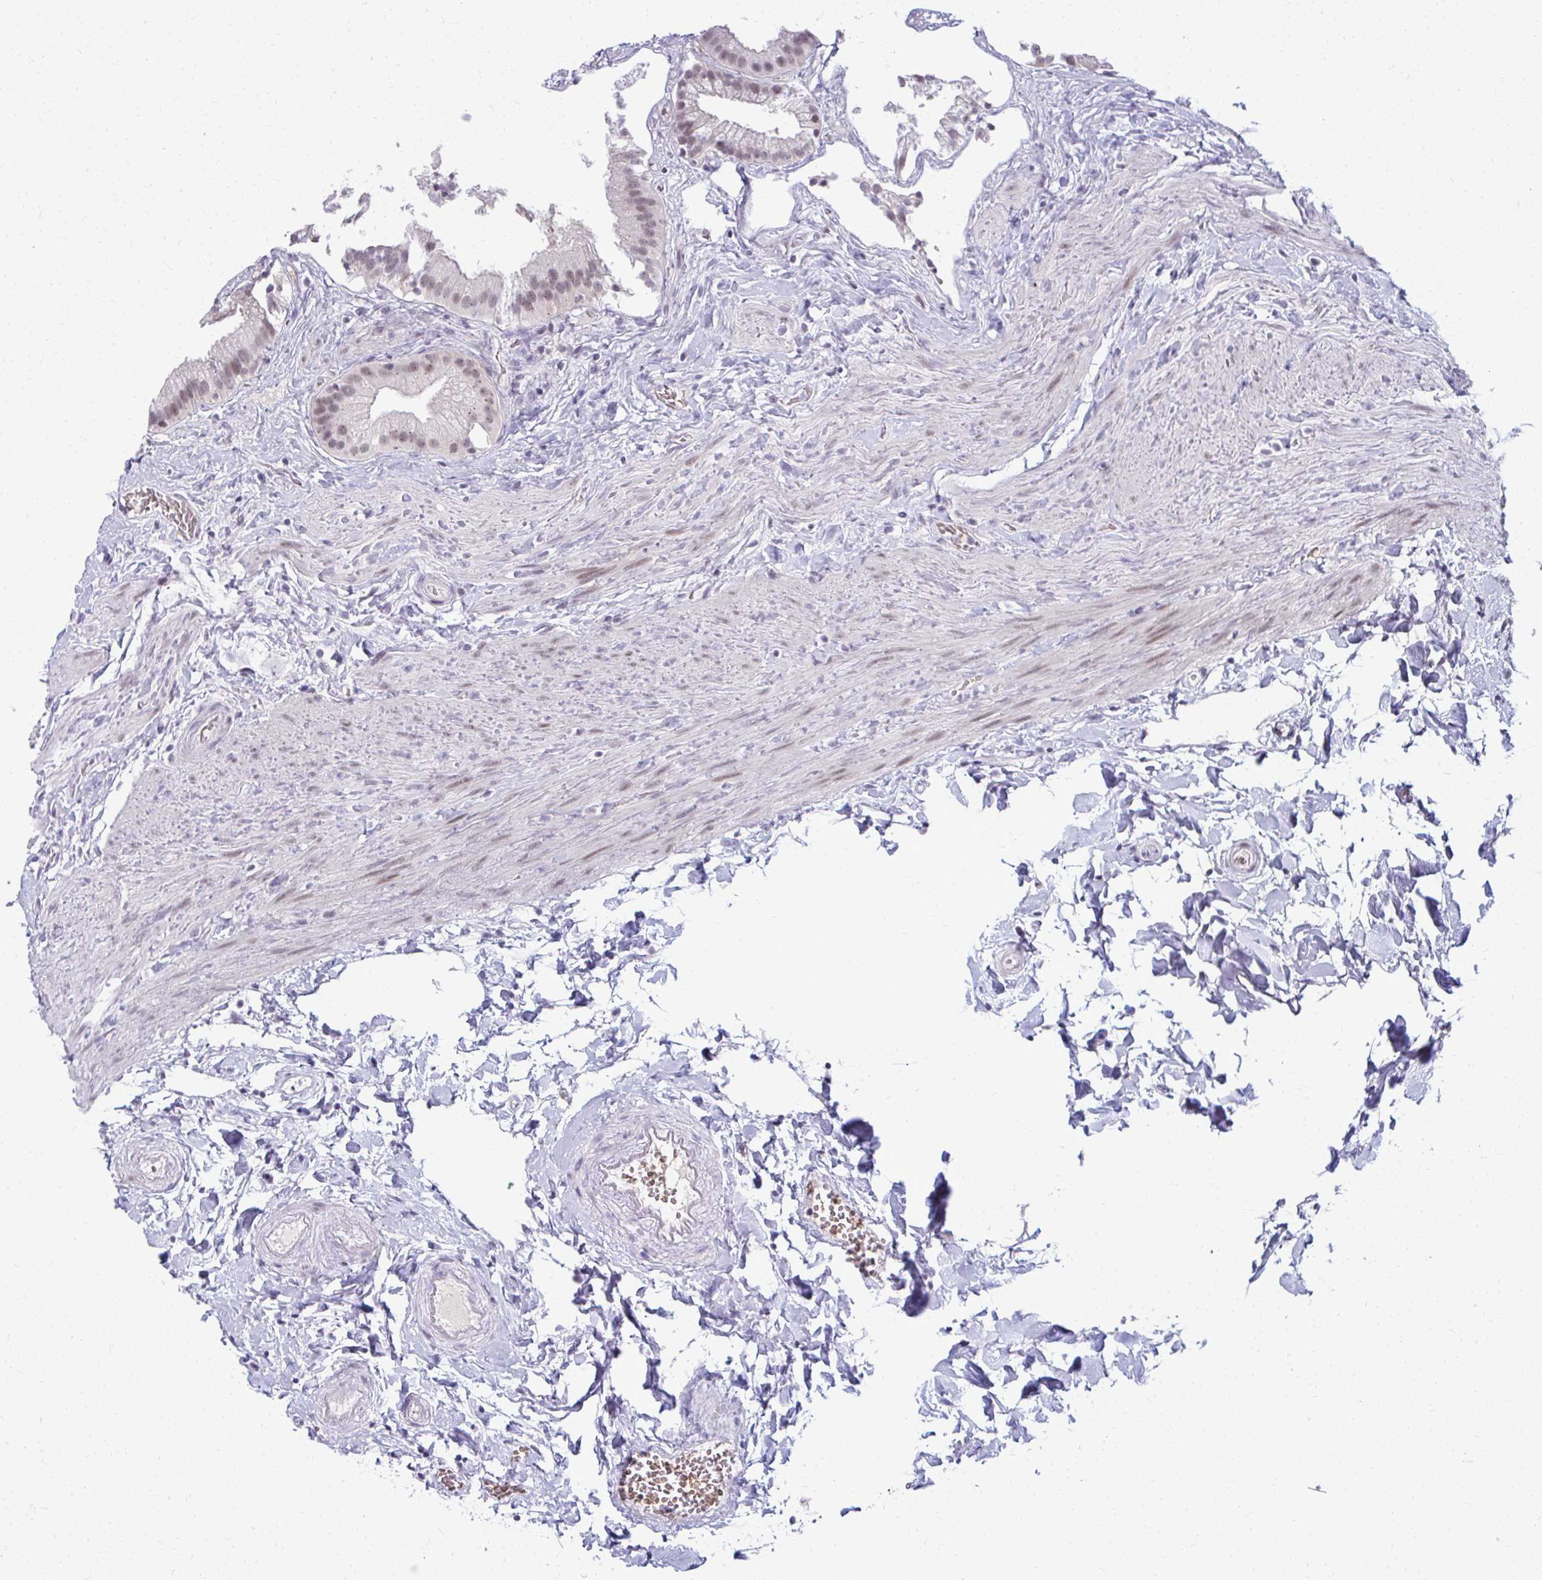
{"staining": {"intensity": "weak", "quantity": ">75%", "location": "nuclear"}, "tissue": "gallbladder", "cell_type": "Glandular cells", "image_type": "normal", "snomed": [{"axis": "morphology", "description": "Normal tissue, NOS"}, {"axis": "topography", "description": "Gallbladder"}], "caption": "The photomicrograph displays immunohistochemical staining of unremarkable gallbladder. There is weak nuclear positivity is appreciated in about >75% of glandular cells.", "gene": "MAF1", "patient": {"sex": "female", "age": 63}}